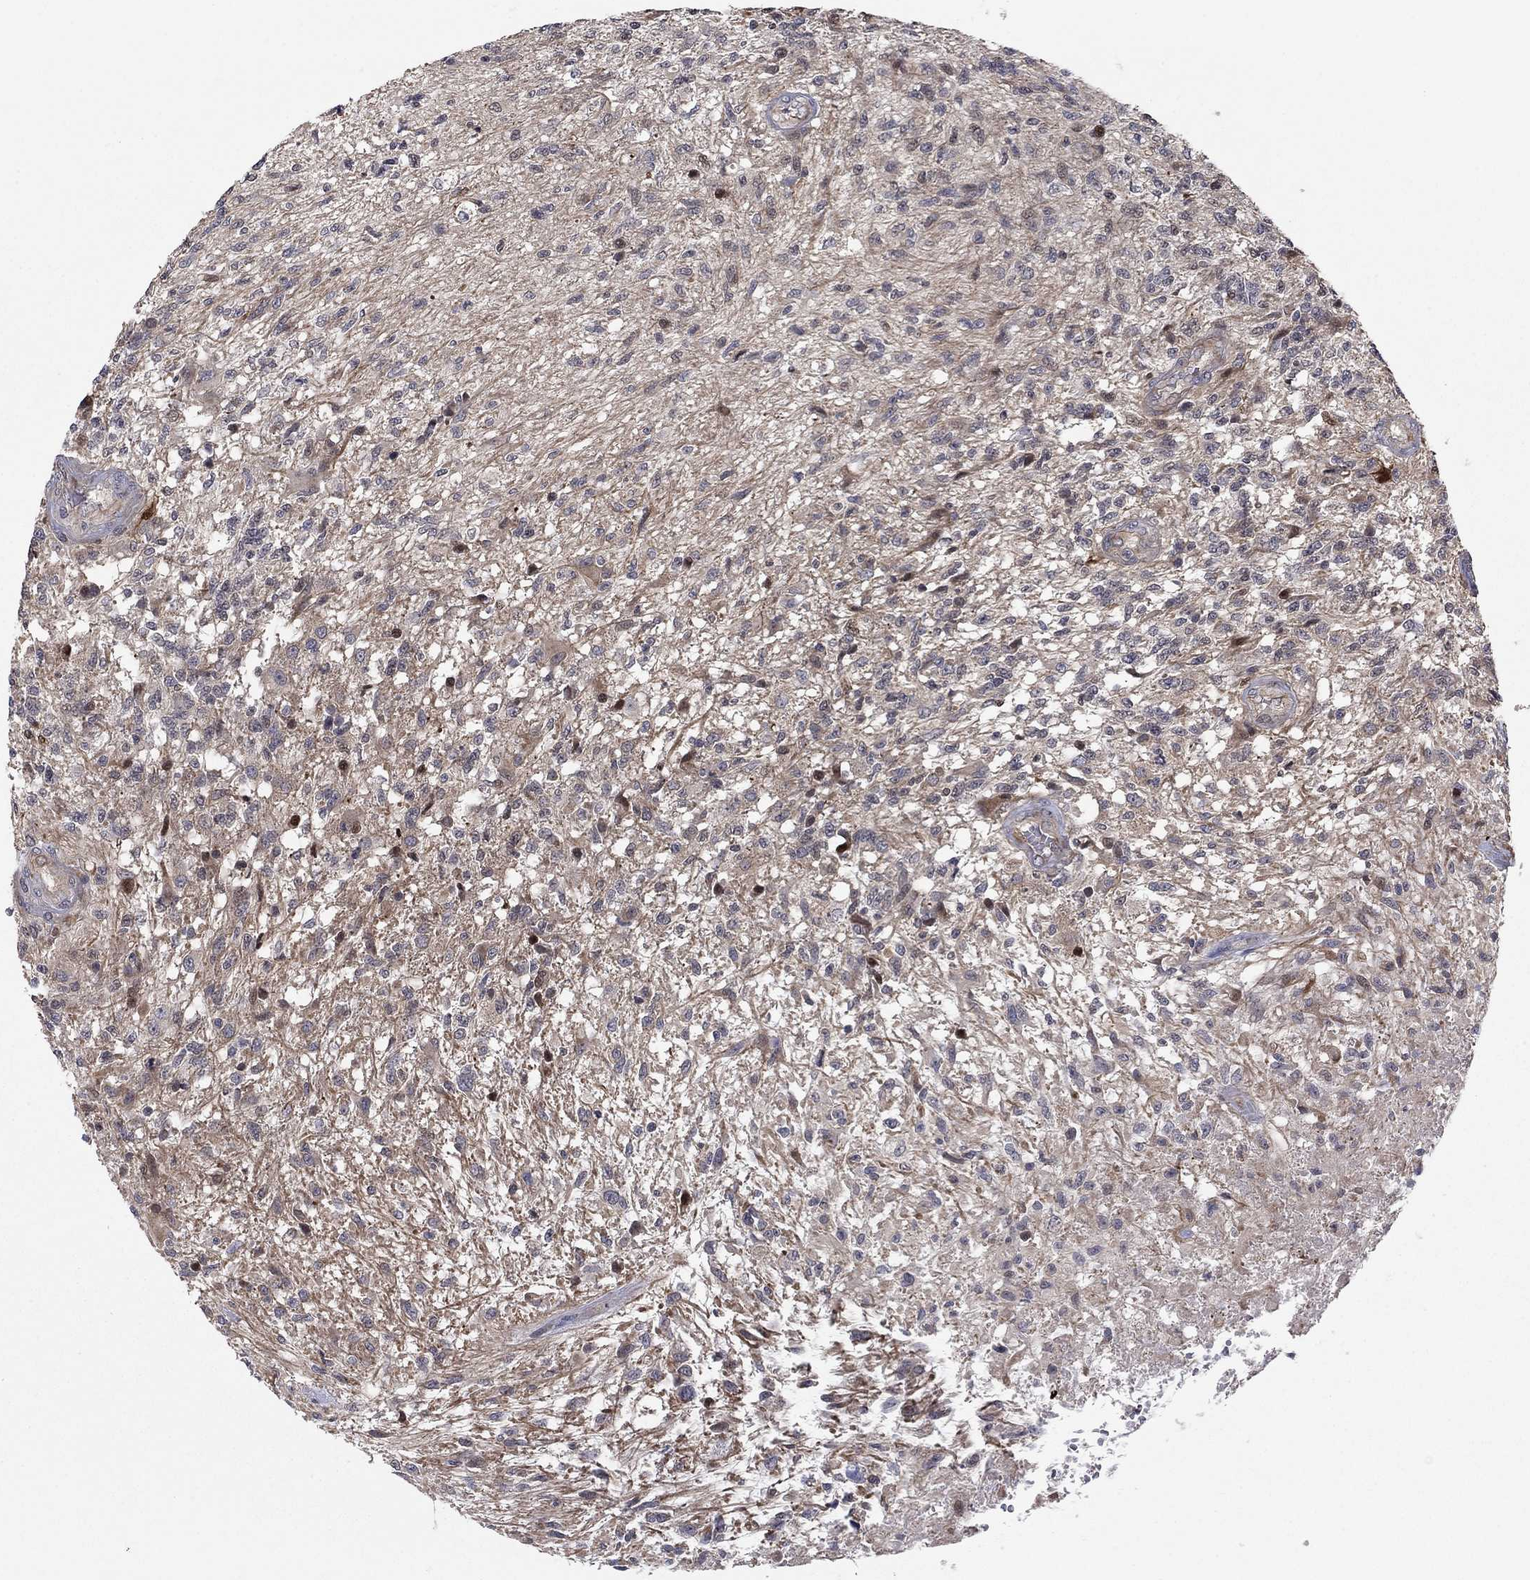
{"staining": {"intensity": "strong", "quantity": "<25%", "location": "nuclear"}, "tissue": "glioma", "cell_type": "Tumor cells", "image_type": "cancer", "snomed": [{"axis": "morphology", "description": "Glioma, malignant, High grade"}, {"axis": "topography", "description": "Brain"}], "caption": "Immunohistochemical staining of glioma demonstrates medium levels of strong nuclear protein positivity in about <25% of tumor cells. The staining was performed using DAB (3,3'-diaminobenzidine) to visualize the protein expression in brown, while the nuclei were stained in blue with hematoxylin (Magnification: 20x).", "gene": "BCL11A", "patient": {"sex": "male", "age": 56}}